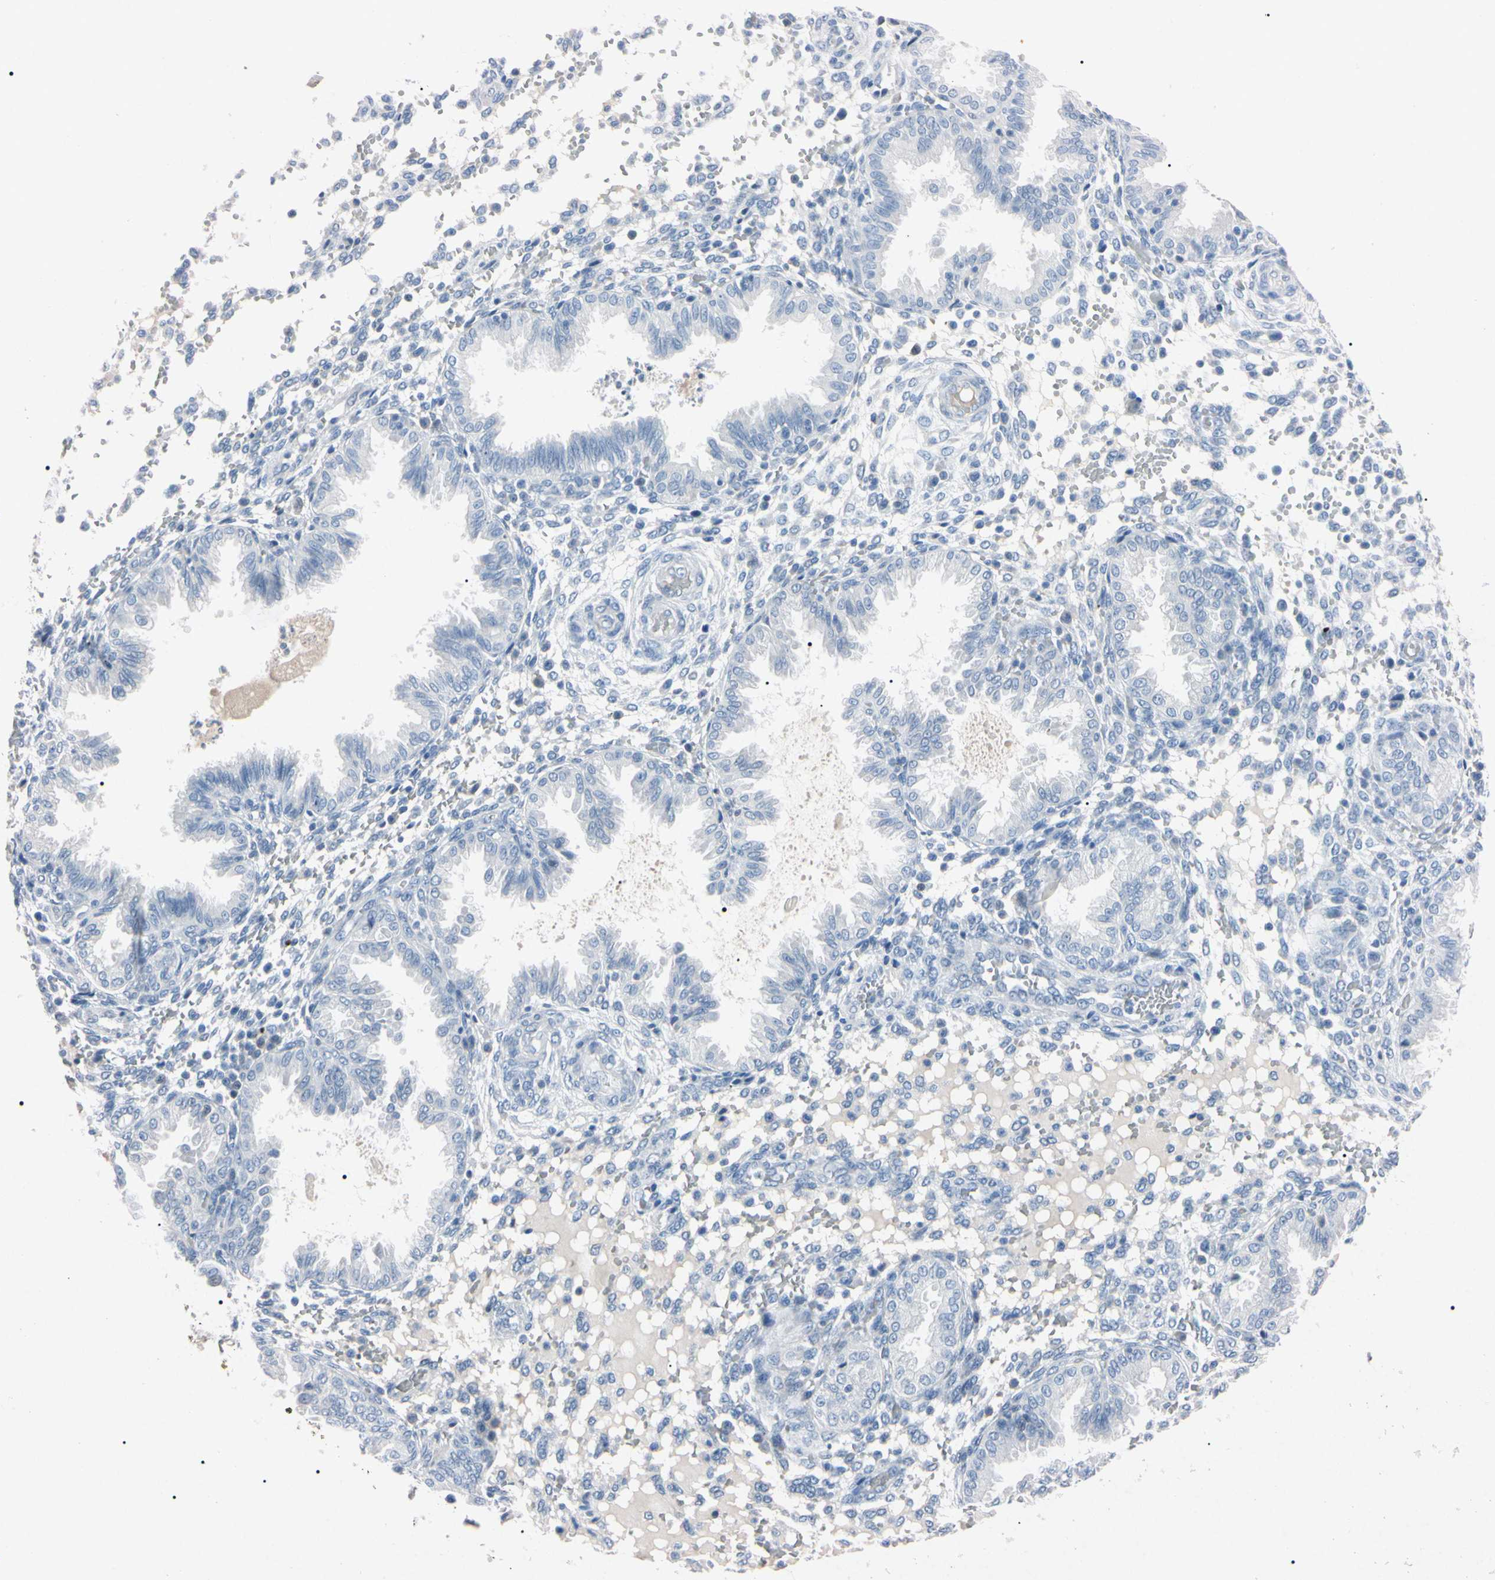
{"staining": {"intensity": "negative", "quantity": "none", "location": "none"}, "tissue": "endometrium", "cell_type": "Cells in endometrial stroma", "image_type": "normal", "snomed": [{"axis": "morphology", "description": "Normal tissue, NOS"}, {"axis": "topography", "description": "Endometrium"}], "caption": "High power microscopy photomicrograph of an immunohistochemistry (IHC) image of benign endometrium, revealing no significant positivity in cells in endometrial stroma.", "gene": "ELN", "patient": {"sex": "female", "age": 33}}